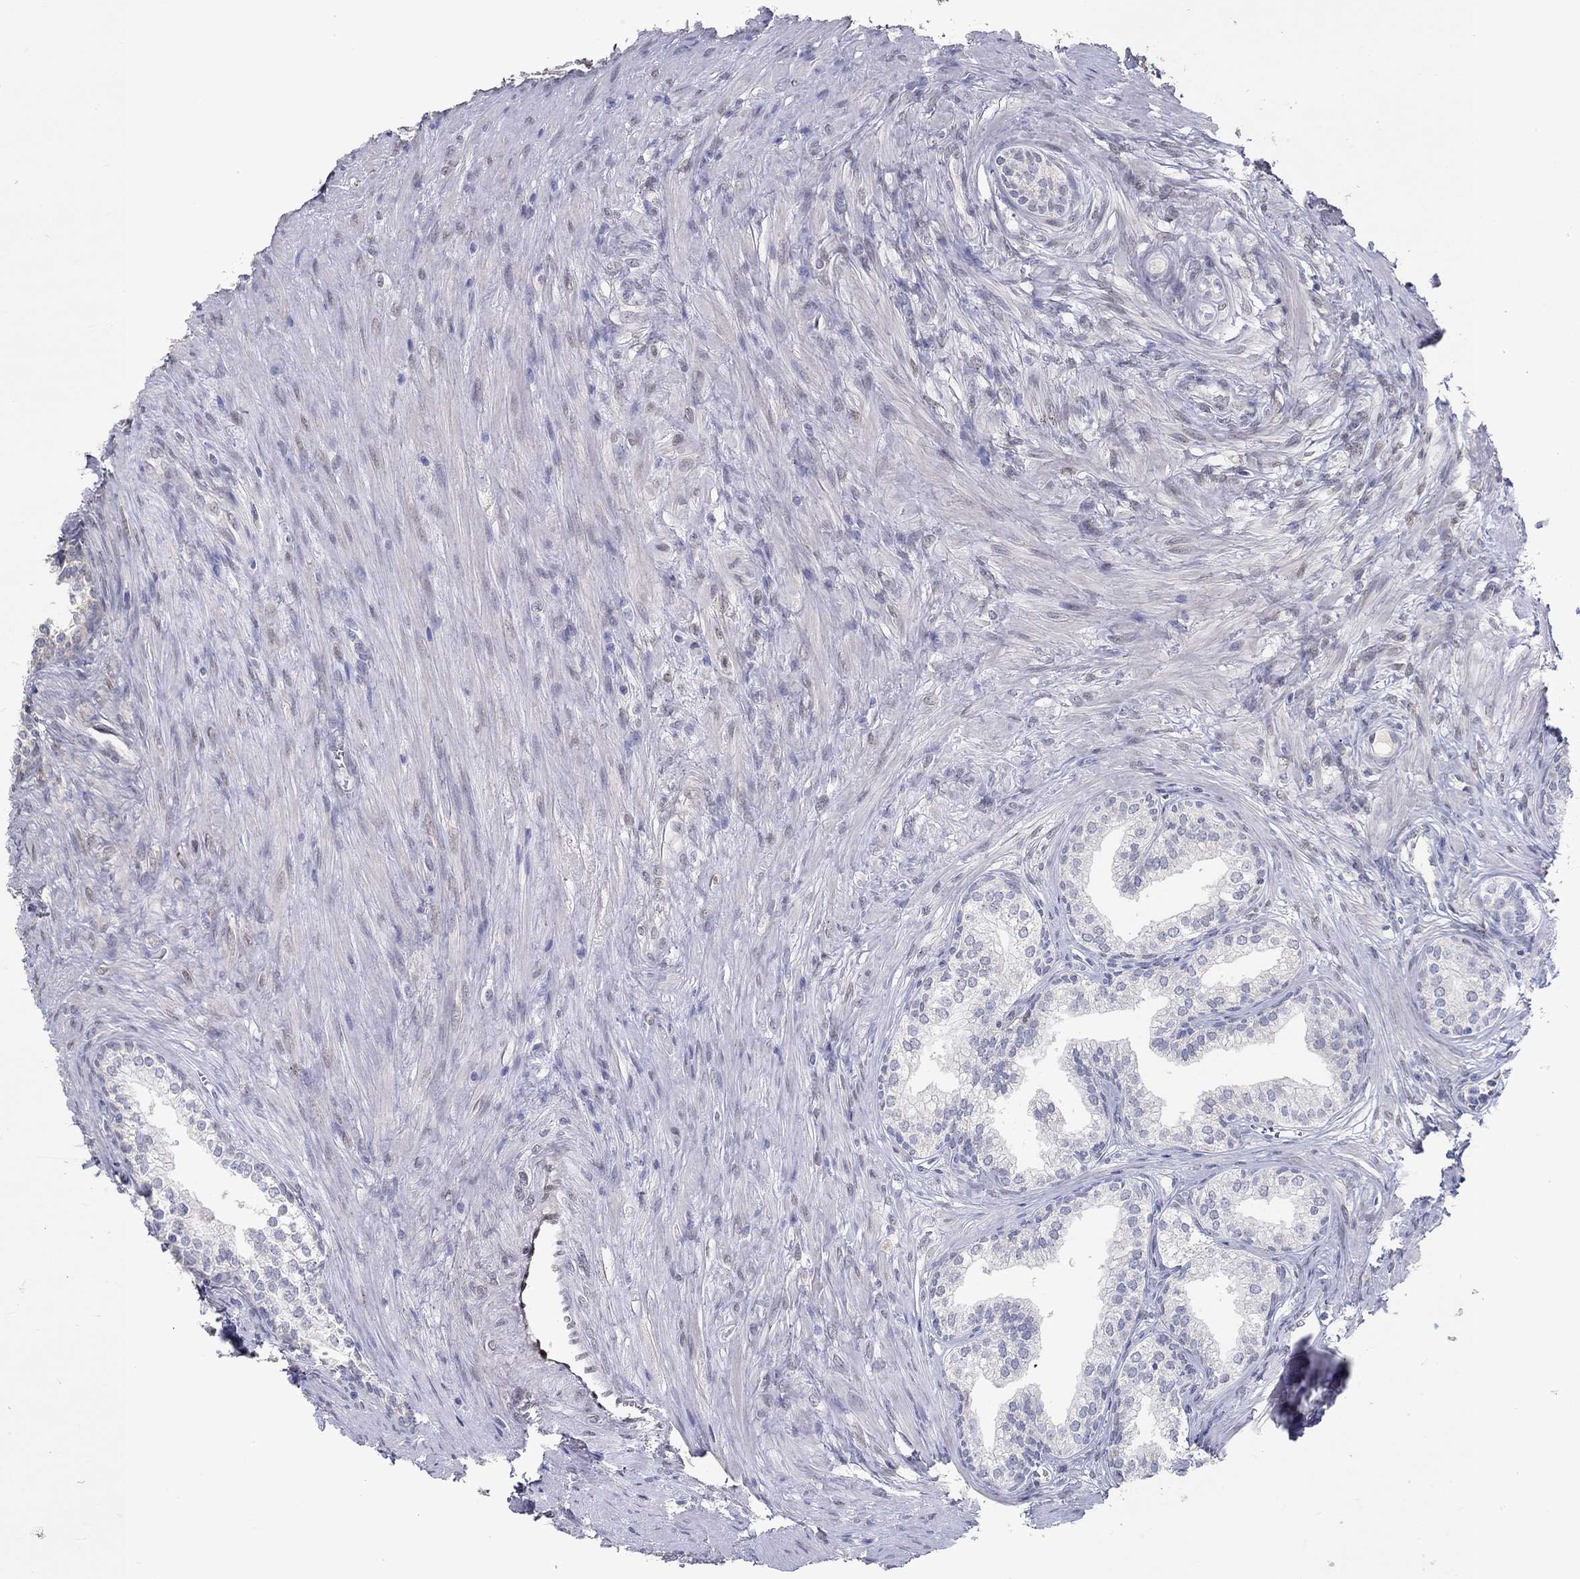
{"staining": {"intensity": "weak", "quantity": "<25%", "location": "cytoplasmic/membranous"}, "tissue": "prostate", "cell_type": "Glandular cells", "image_type": "normal", "snomed": [{"axis": "morphology", "description": "Normal tissue, NOS"}, {"axis": "topography", "description": "Prostate"}], "caption": "Glandular cells are negative for protein expression in unremarkable human prostate. Nuclei are stained in blue.", "gene": "FGF2", "patient": {"sex": "male", "age": 65}}